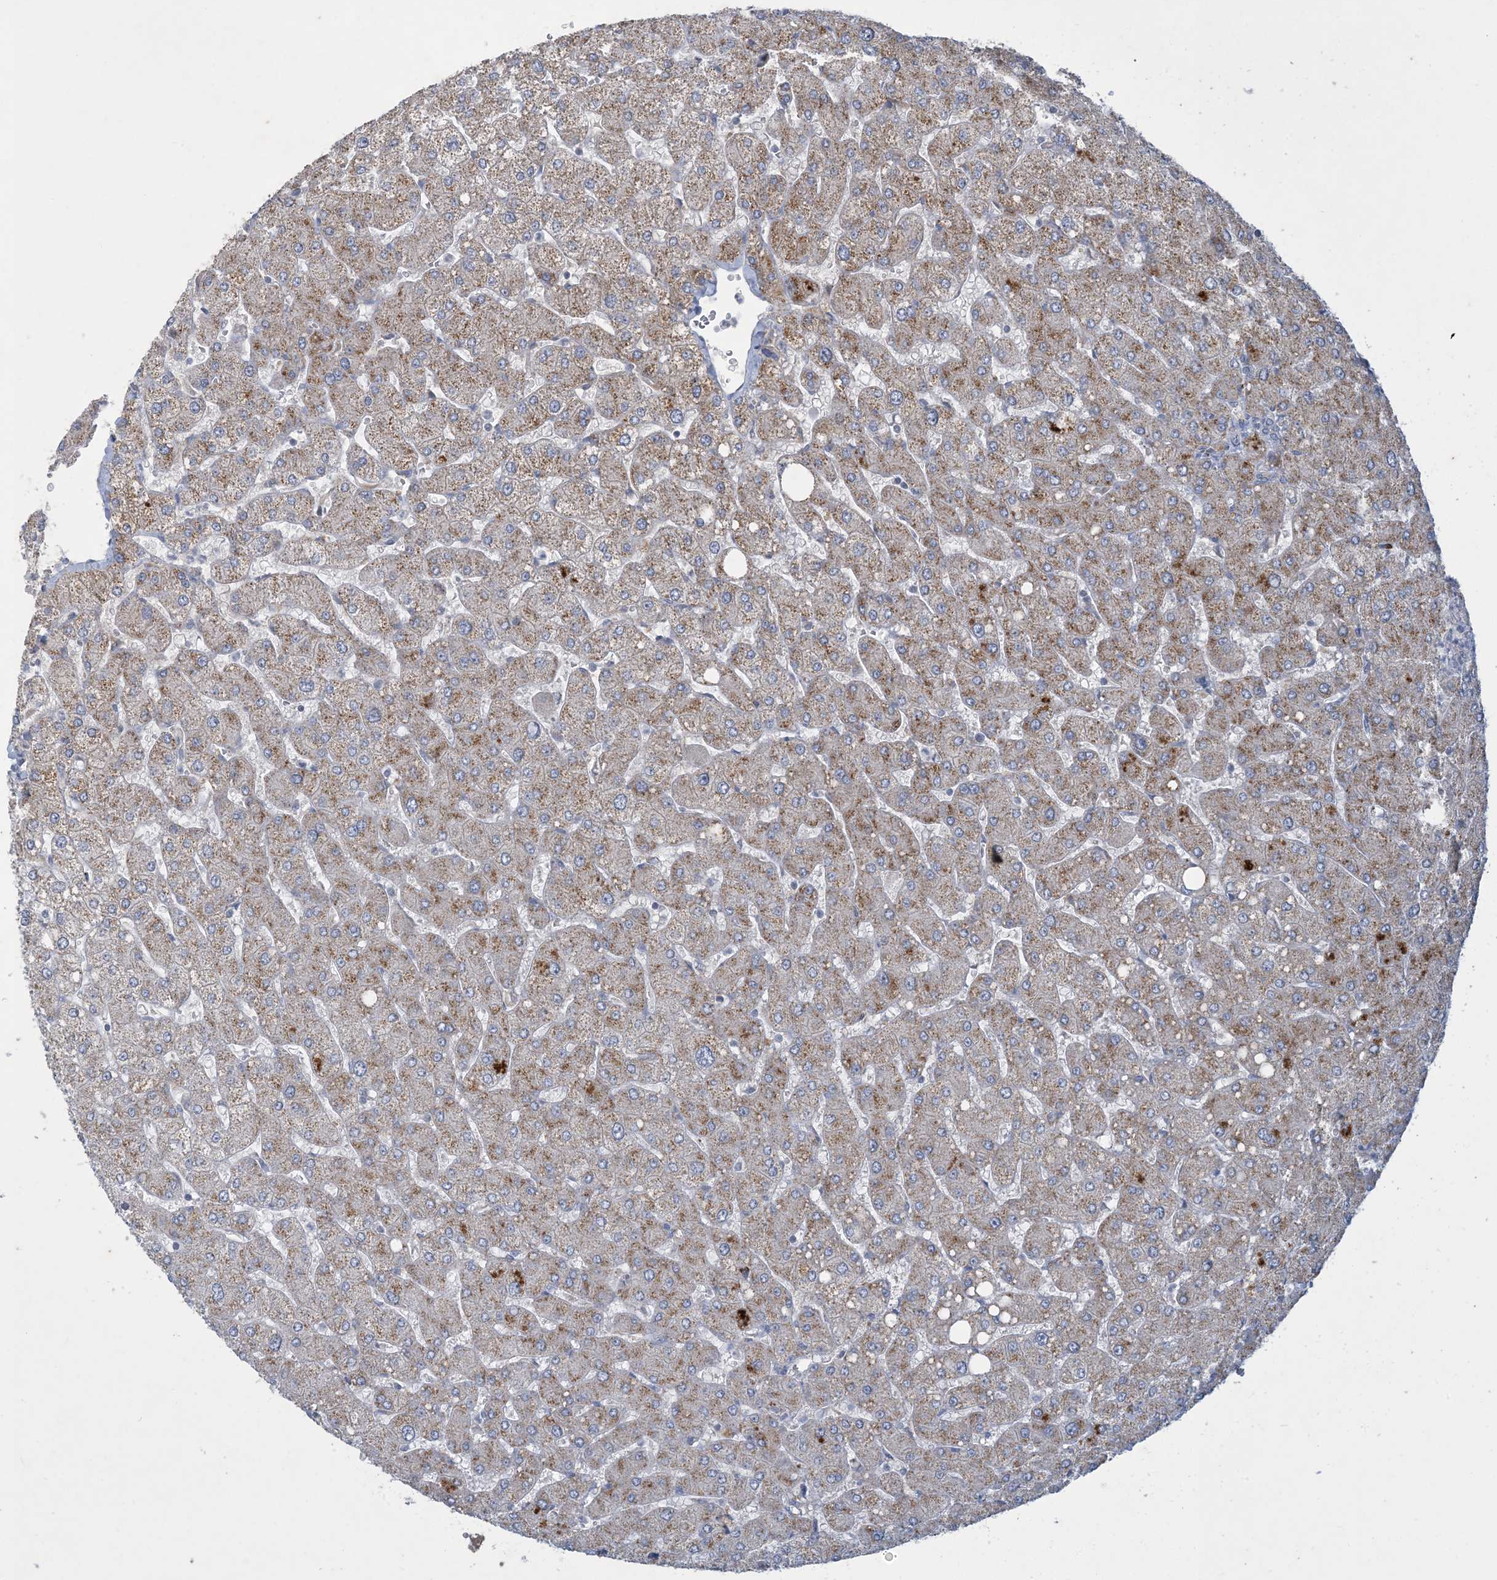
{"staining": {"intensity": "negative", "quantity": "none", "location": "none"}, "tissue": "liver", "cell_type": "Cholangiocytes", "image_type": "normal", "snomed": [{"axis": "morphology", "description": "Normal tissue, NOS"}, {"axis": "topography", "description": "Liver"}], "caption": "A high-resolution photomicrograph shows immunohistochemistry staining of unremarkable liver, which exhibits no significant staining in cholangiocytes.", "gene": "CCDC14", "patient": {"sex": "male", "age": 55}}